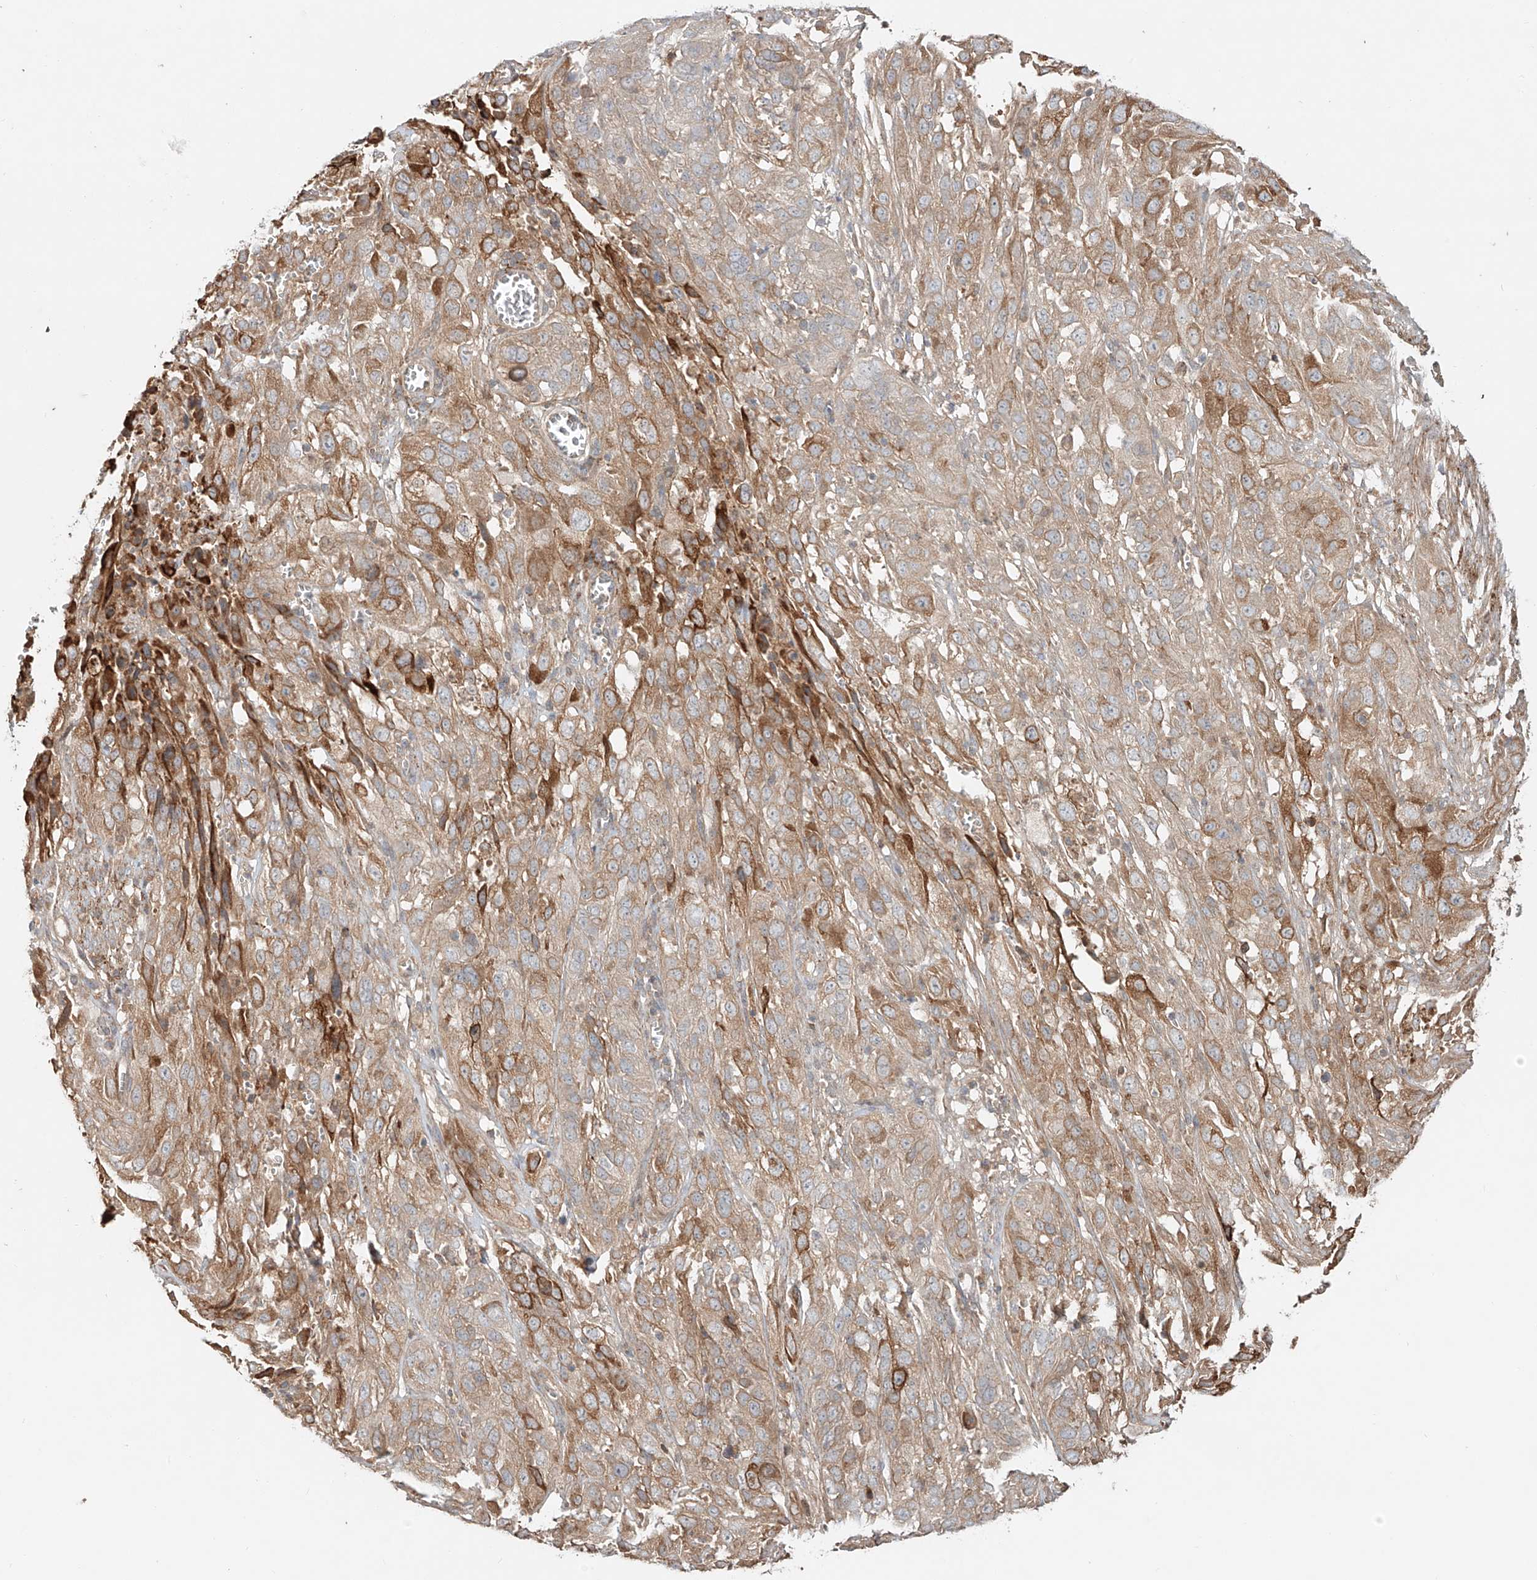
{"staining": {"intensity": "moderate", "quantity": "25%-75%", "location": "cytoplasmic/membranous"}, "tissue": "cervical cancer", "cell_type": "Tumor cells", "image_type": "cancer", "snomed": [{"axis": "morphology", "description": "Squamous cell carcinoma, NOS"}, {"axis": "topography", "description": "Cervix"}], "caption": "IHC micrograph of human cervical cancer stained for a protein (brown), which shows medium levels of moderate cytoplasmic/membranous positivity in approximately 25%-75% of tumor cells.", "gene": "ERO1A", "patient": {"sex": "female", "age": 32}}